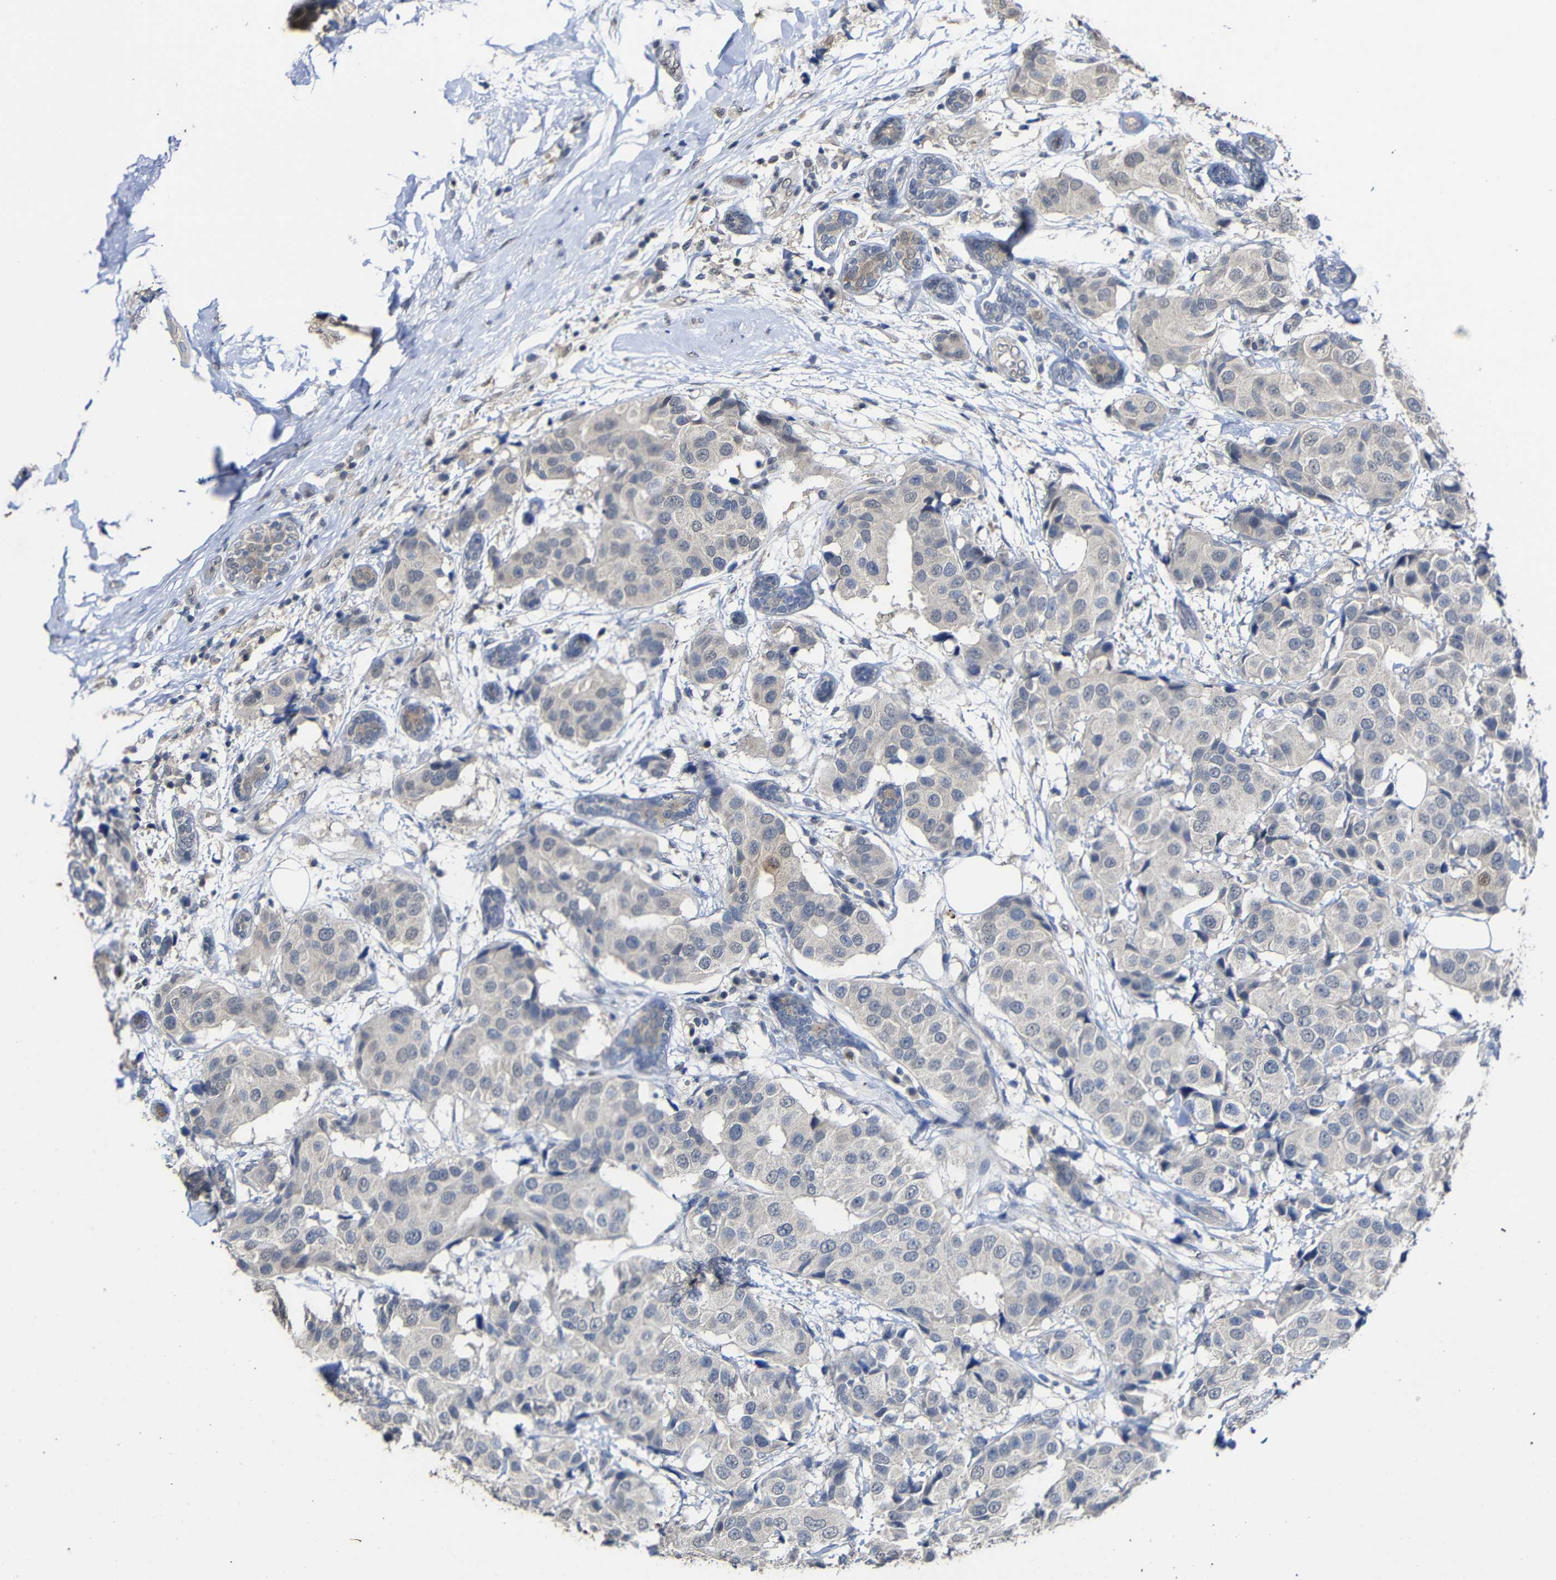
{"staining": {"intensity": "weak", "quantity": "<25%", "location": "cytoplasmic/membranous"}, "tissue": "breast cancer", "cell_type": "Tumor cells", "image_type": "cancer", "snomed": [{"axis": "morphology", "description": "Normal tissue, NOS"}, {"axis": "morphology", "description": "Duct carcinoma"}, {"axis": "topography", "description": "Breast"}], "caption": "IHC of human invasive ductal carcinoma (breast) reveals no expression in tumor cells.", "gene": "ATG12", "patient": {"sex": "female", "age": 39}}